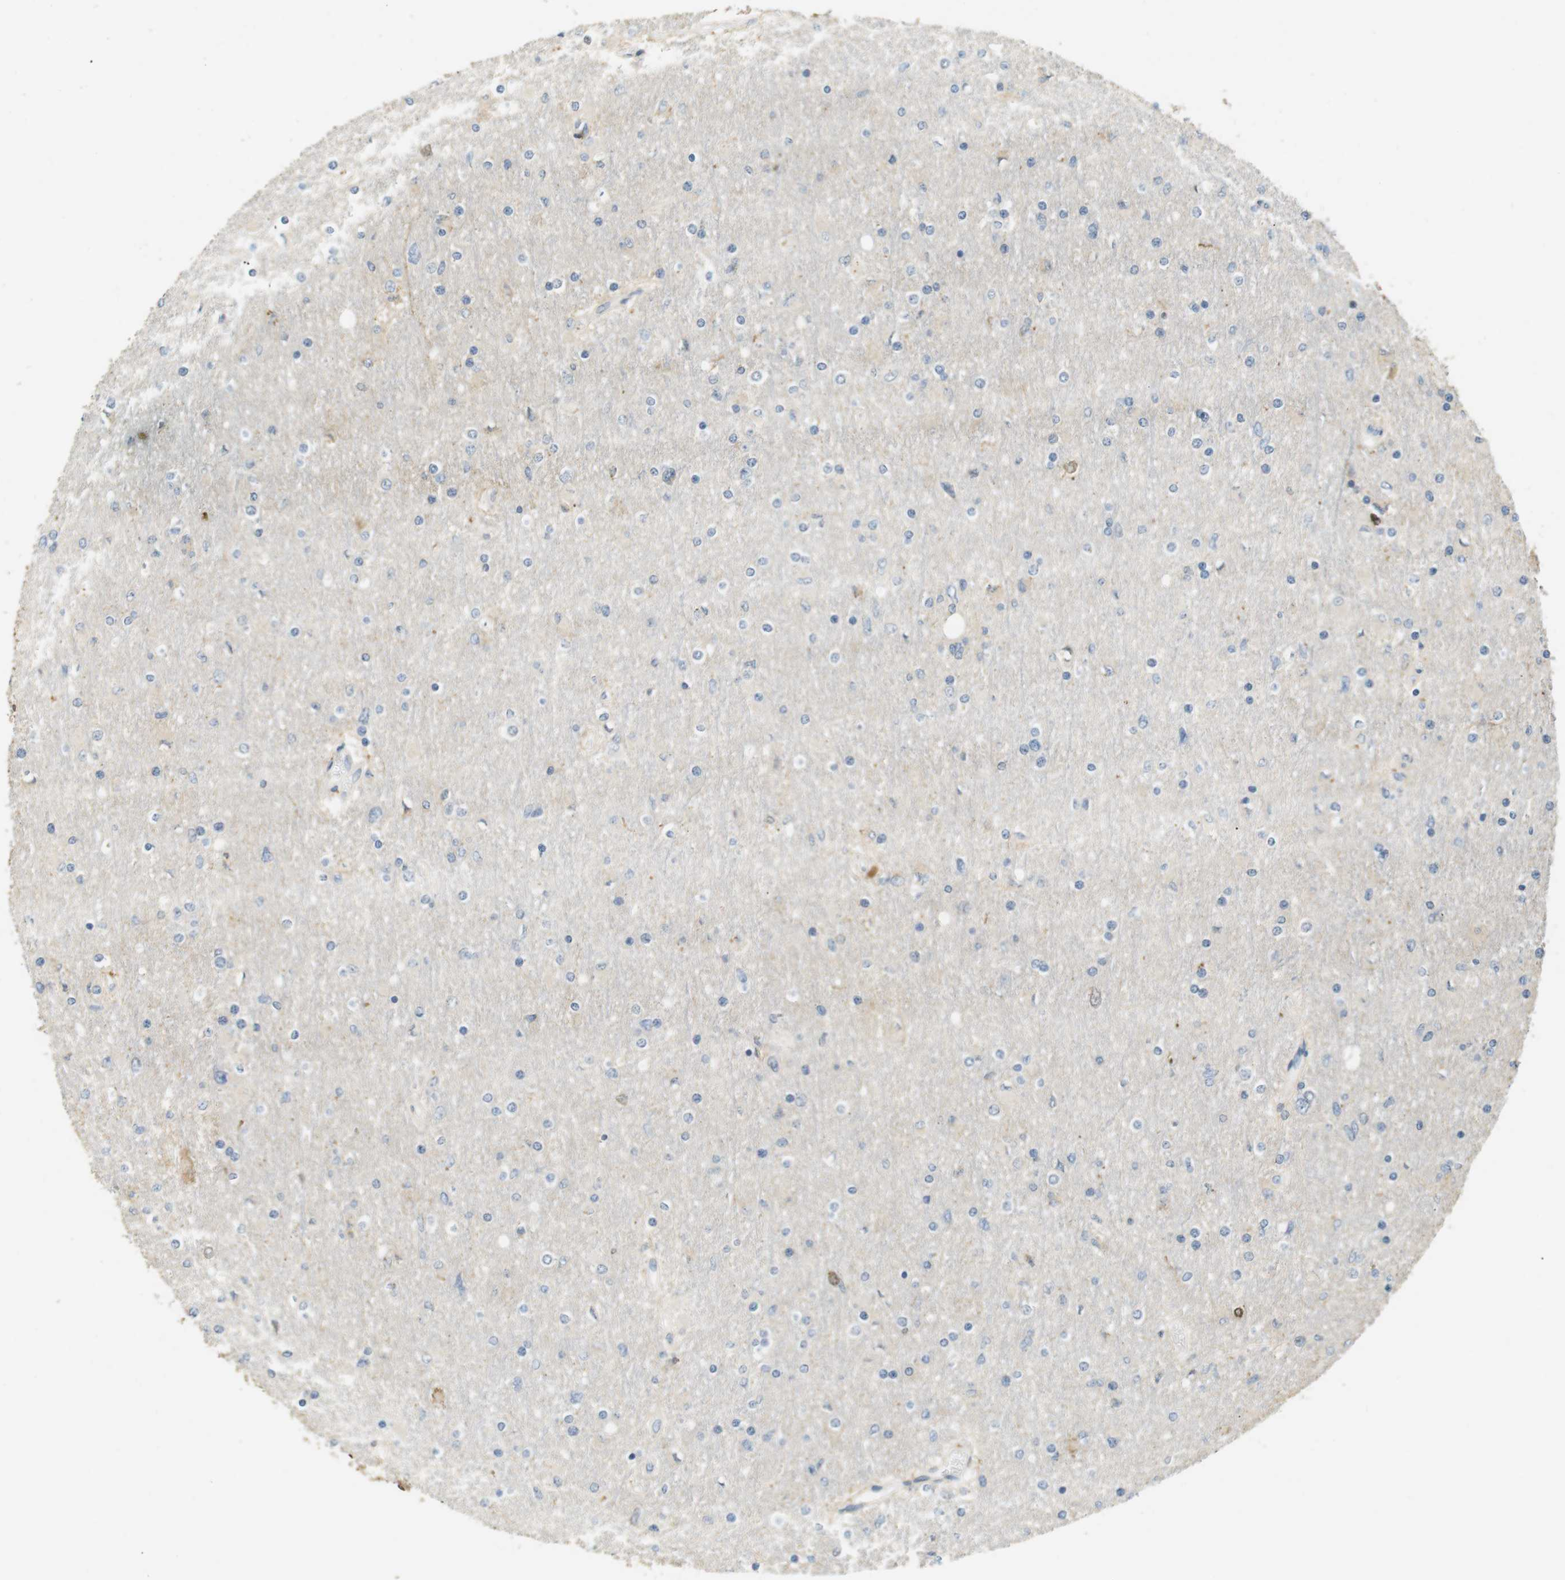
{"staining": {"intensity": "negative", "quantity": "none", "location": "none"}, "tissue": "glioma", "cell_type": "Tumor cells", "image_type": "cancer", "snomed": [{"axis": "morphology", "description": "Glioma, malignant, High grade"}, {"axis": "topography", "description": "Cerebral cortex"}], "caption": "High-grade glioma (malignant) was stained to show a protein in brown. There is no significant expression in tumor cells. (DAB IHC visualized using brightfield microscopy, high magnification).", "gene": "P2RY1", "patient": {"sex": "female", "age": 36}}